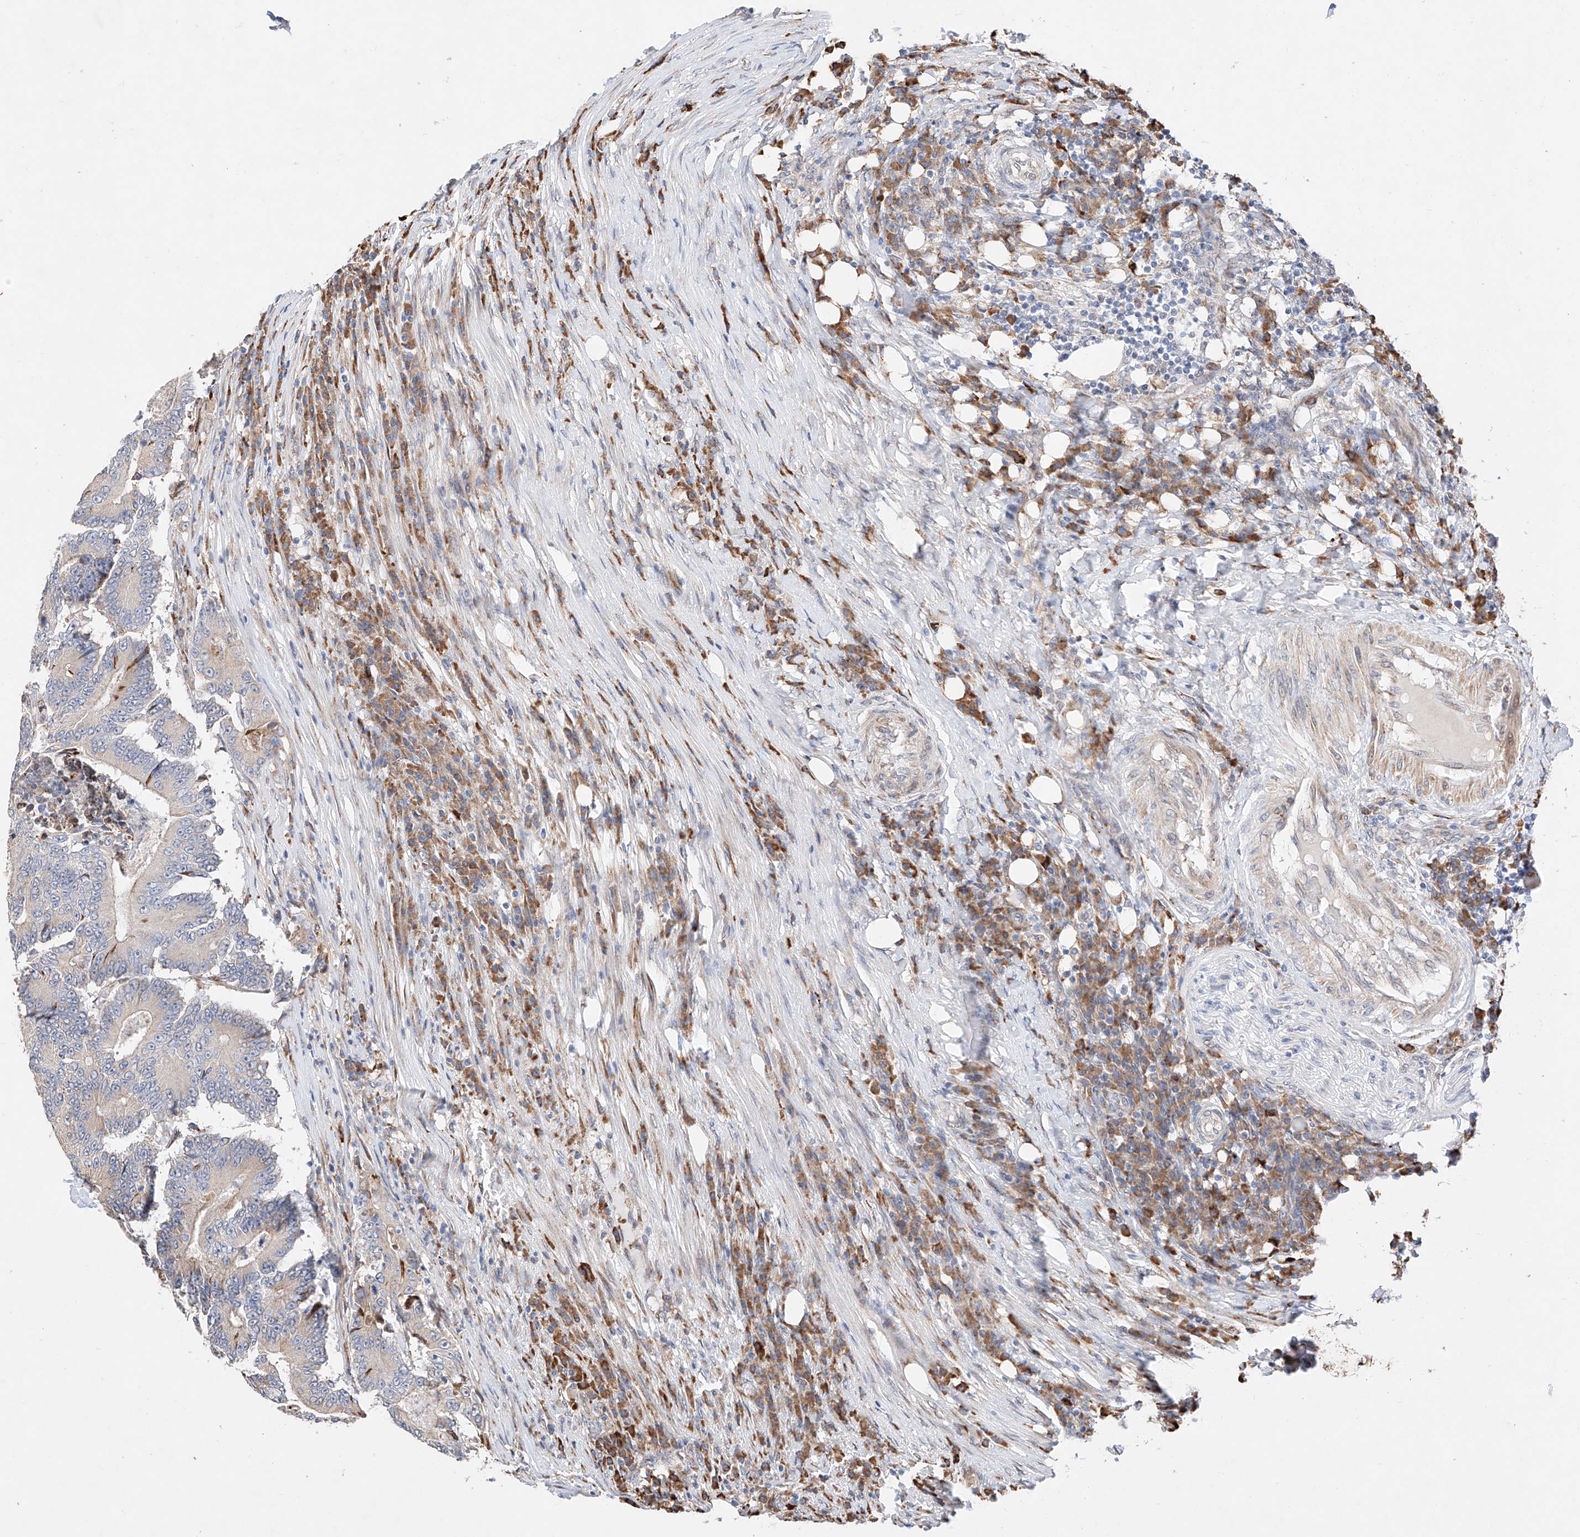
{"staining": {"intensity": "negative", "quantity": "none", "location": "none"}, "tissue": "colorectal cancer", "cell_type": "Tumor cells", "image_type": "cancer", "snomed": [{"axis": "morphology", "description": "Adenocarcinoma, NOS"}, {"axis": "topography", "description": "Colon"}], "caption": "IHC micrograph of neoplastic tissue: human colorectal adenocarcinoma stained with DAB (3,3'-diaminobenzidine) demonstrates no significant protein staining in tumor cells.", "gene": "ATP9B", "patient": {"sex": "male", "age": 83}}